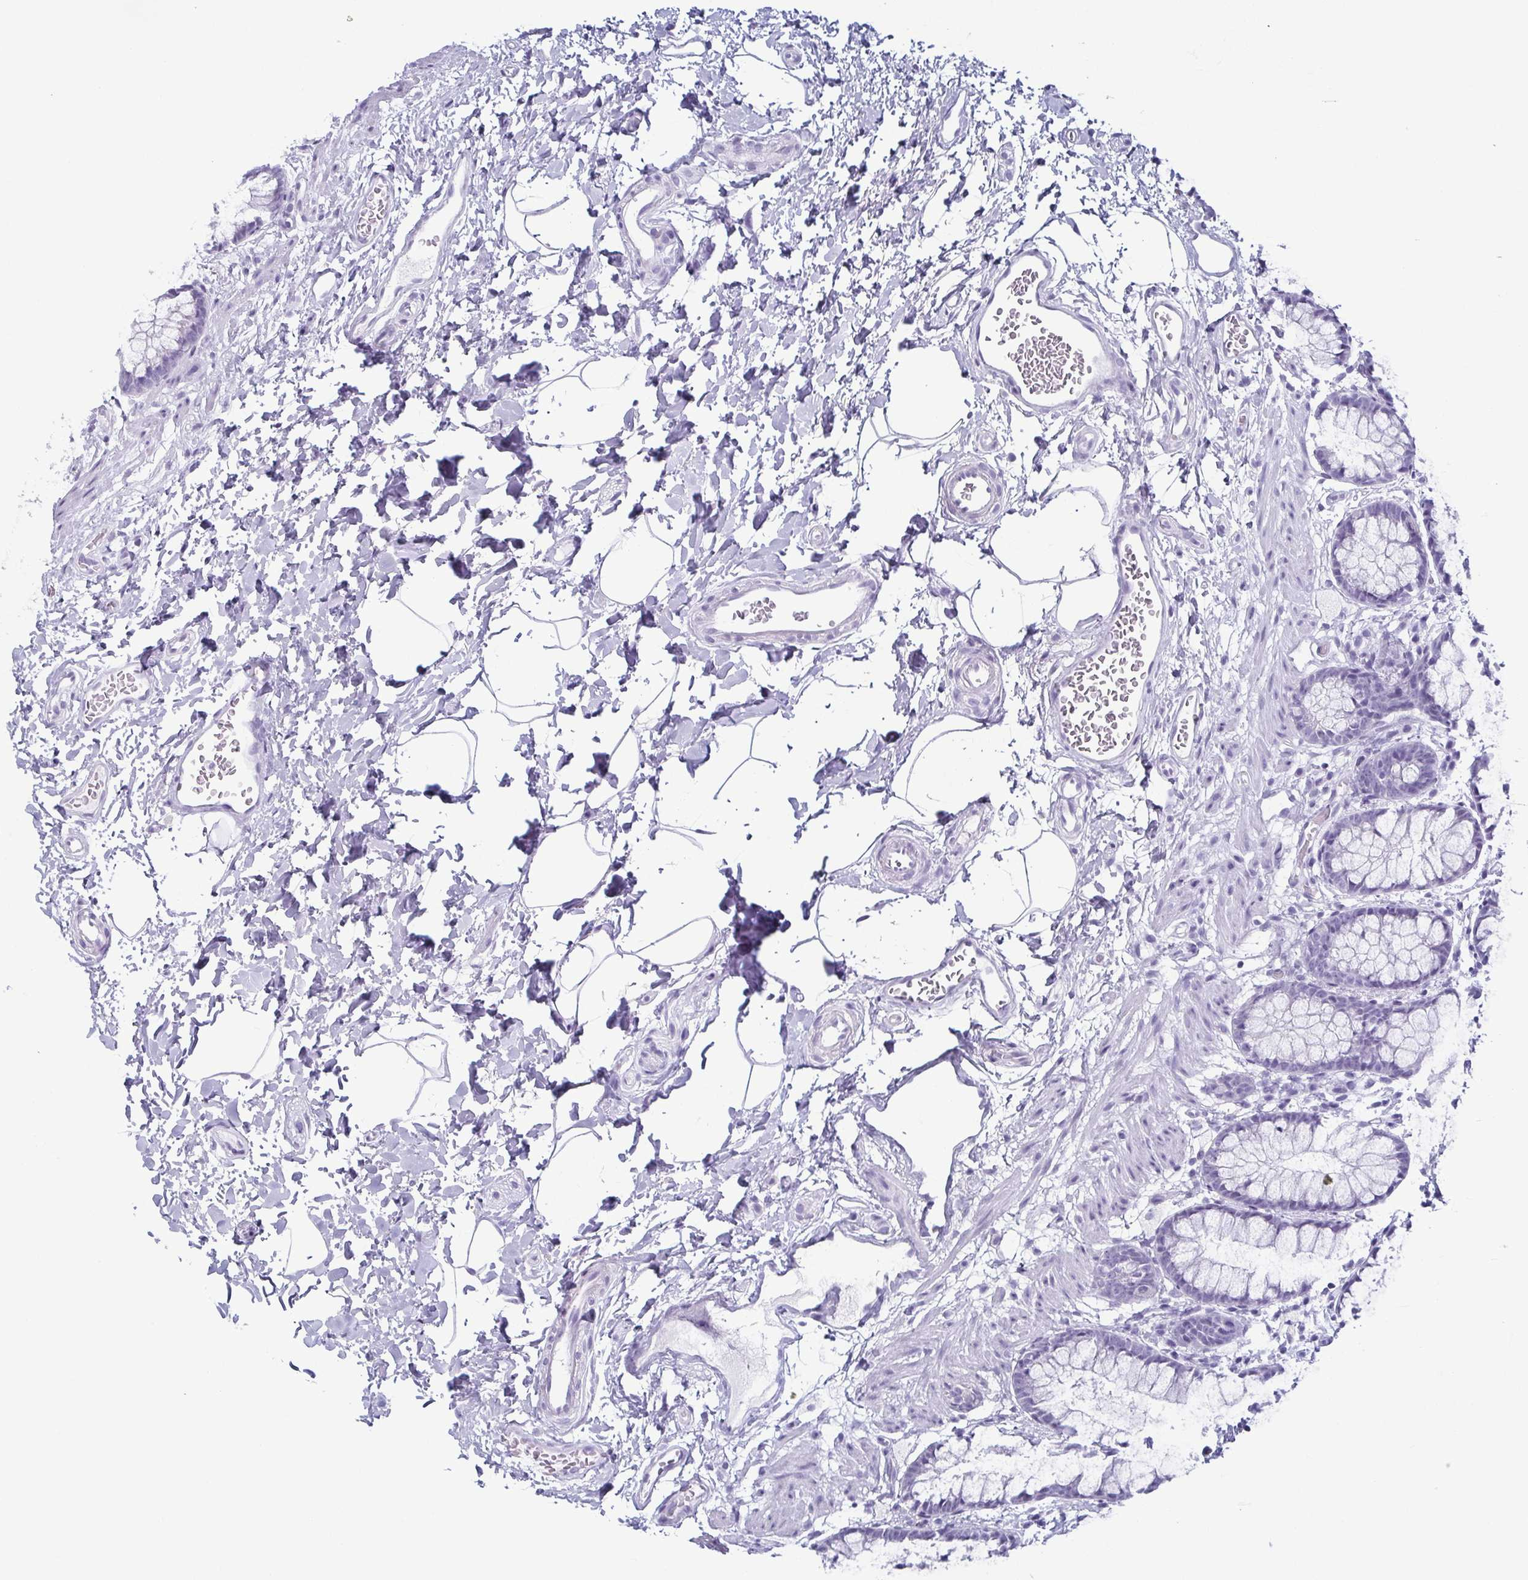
{"staining": {"intensity": "negative", "quantity": "none", "location": "none"}, "tissue": "rectum", "cell_type": "Glandular cells", "image_type": "normal", "snomed": [{"axis": "morphology", "description": "Normal tissue, NOS"}, {"axis": "topography", "description": "Rectum"}], "caption": "Immunohistochemistry photomicrograph of normal rectum: rectum stained with DAB displays no significant protein positivity in glandular cells.", "gene": "KRT78", "patient": {"sex": "female", "age": 62}}